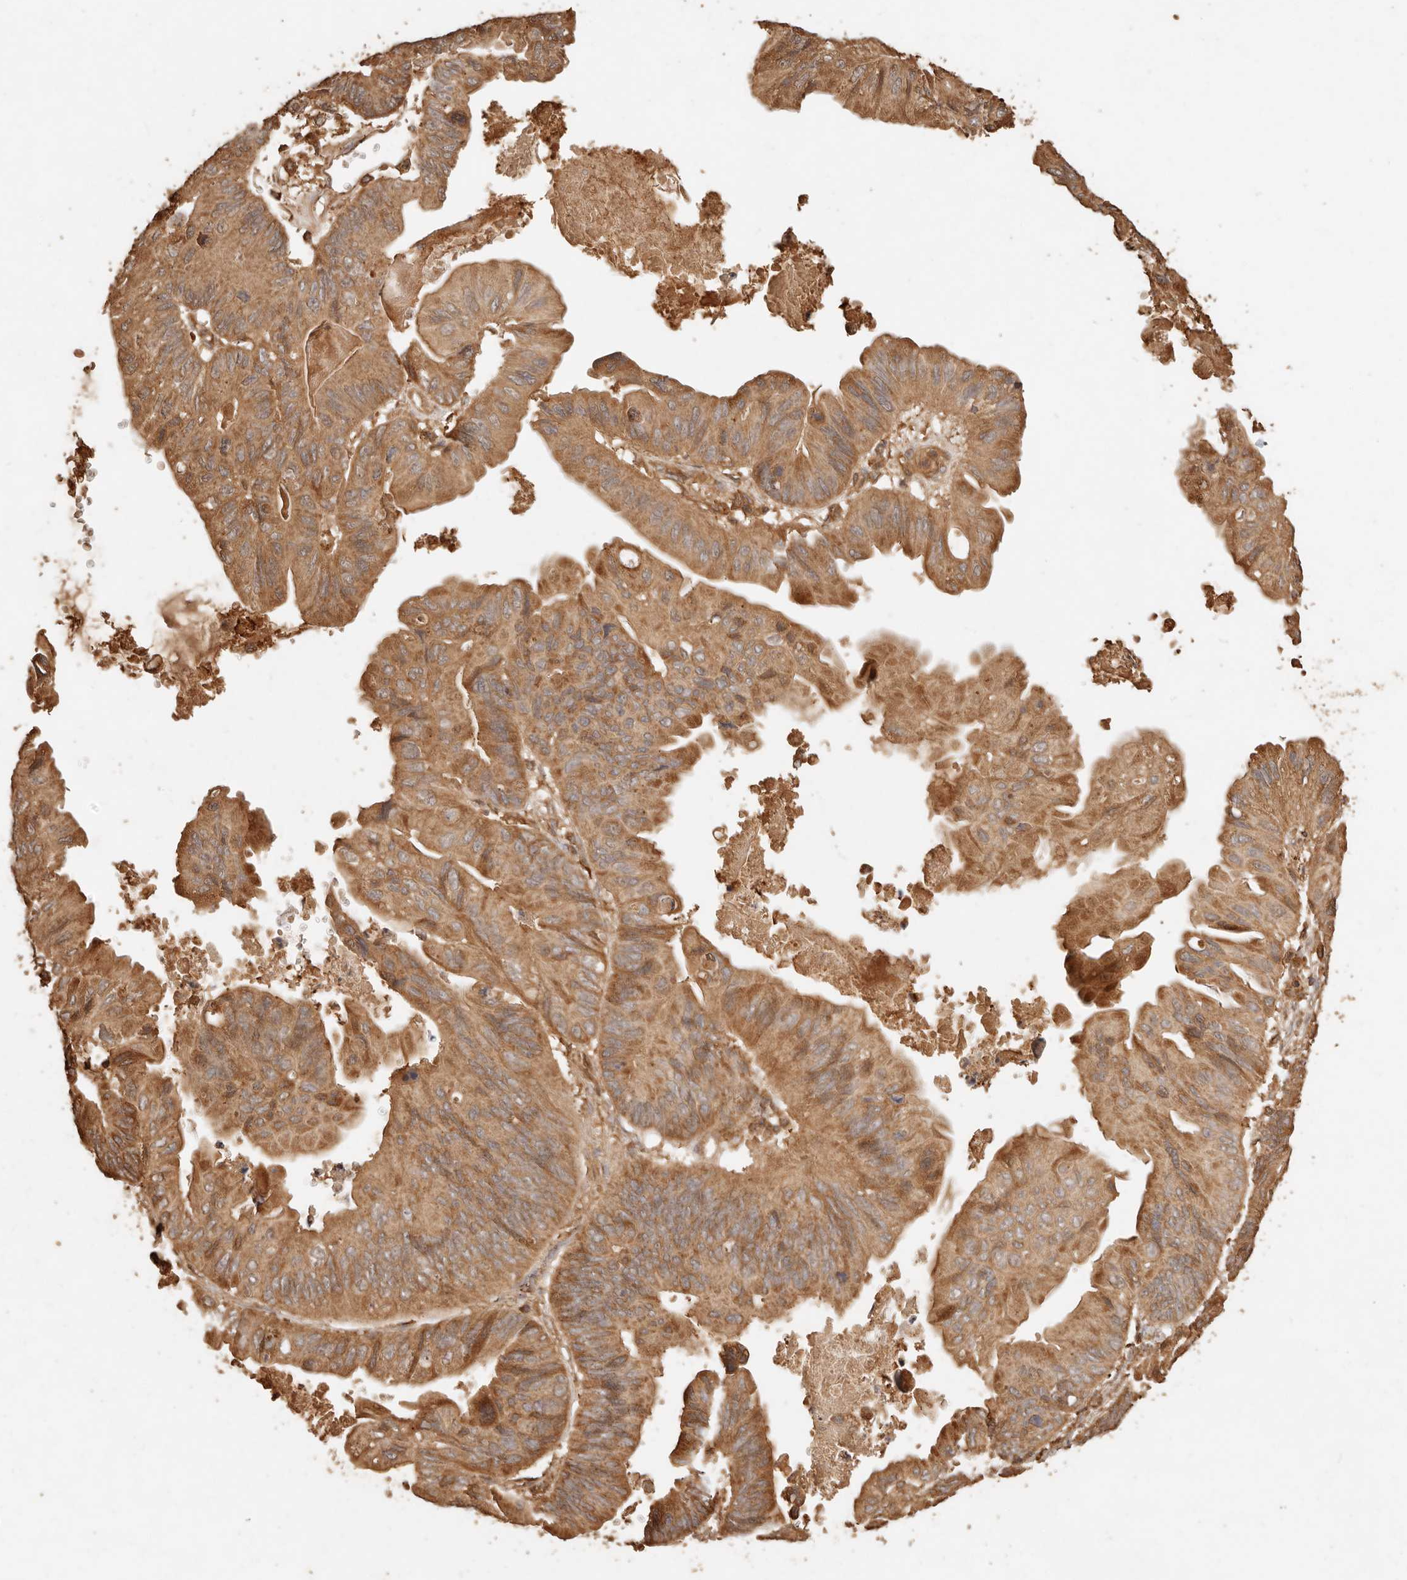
{"staining": {"intensity": "moderate", "quantity": ">75%", "location": "cytoplasmic/membranous"}, "tissue": "ovarian cancer", "cell_type": "Tumor cells", "image_type": "cancer", "snomed": [{"axis": "morphology", "description": "Cystadenocarcinoma, mucinous, NOS"}, {"axis": "topography", "description": "Ovary"}], "caption": "There is medium levels of moderate cytoplasmic/membranous positivity in tumor cells of ovarian mucinous cystadenocarcinoma, as demonstrated by immunohistochemical staining (brown color).", "gene": "FAM180B", "patient": {"sex": "female", "age": 61}}